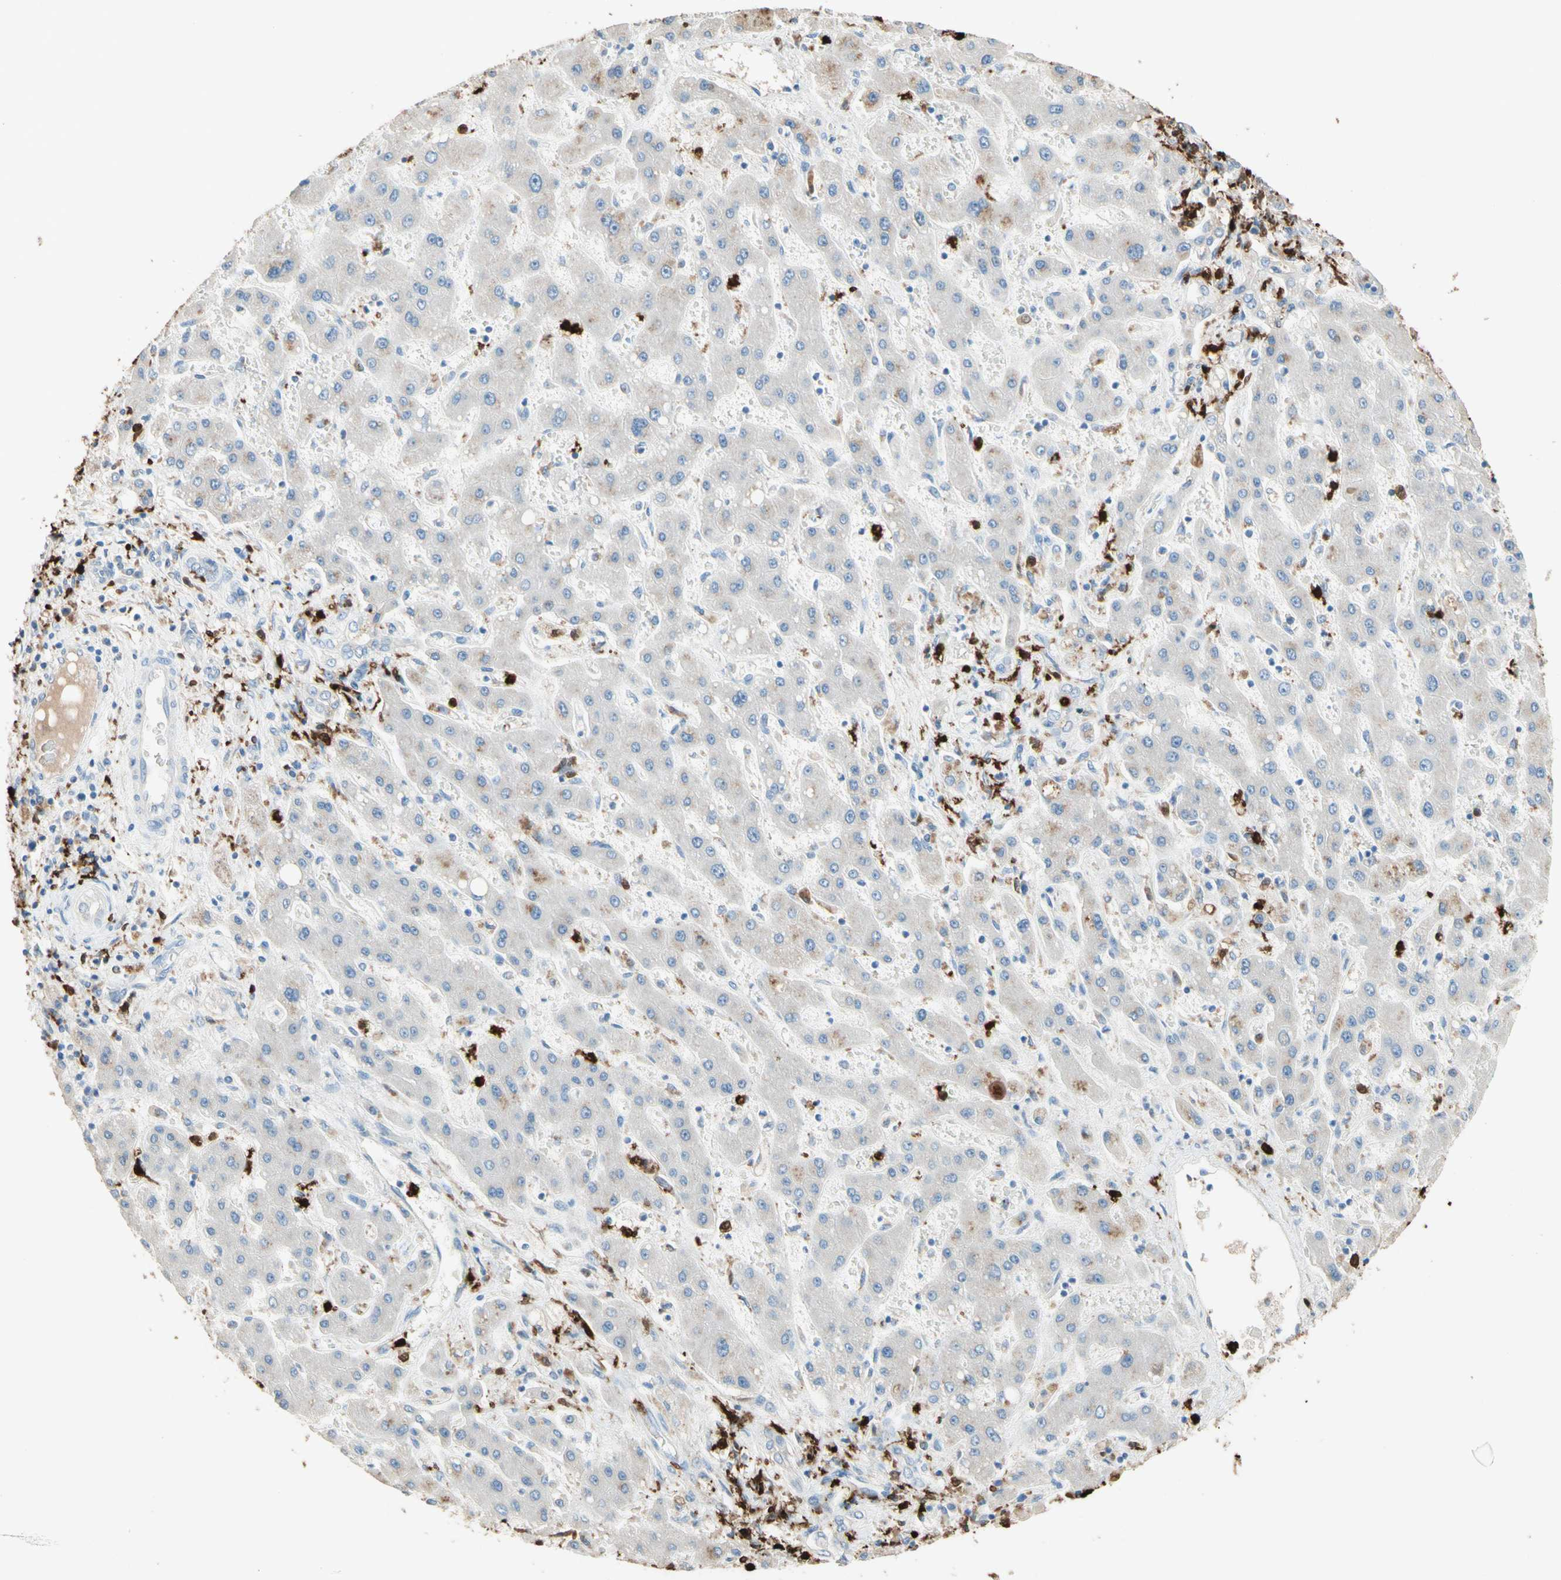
{"staining": {"intensity": "moderate", "quantity": "<25%", "location": "cytoplasmic/membranous"}, "tissue": "liver cancer", "cell_type": "Tumor cells", "image_type": "cancer", "snomed": [{"axis": "morphology", "description": "Cholangiocarcinoma"}, {"axis": "topography", "description": "Liver"}], "caption": "Human liver cholangiocarcinoma stained for a protein (brown) displays moderate cytoplasmic/membranous positive positivity in about <25% of tumor cells.", "gene": "NFKBIZ", "patient": {"sex": "male", "age": 50}}